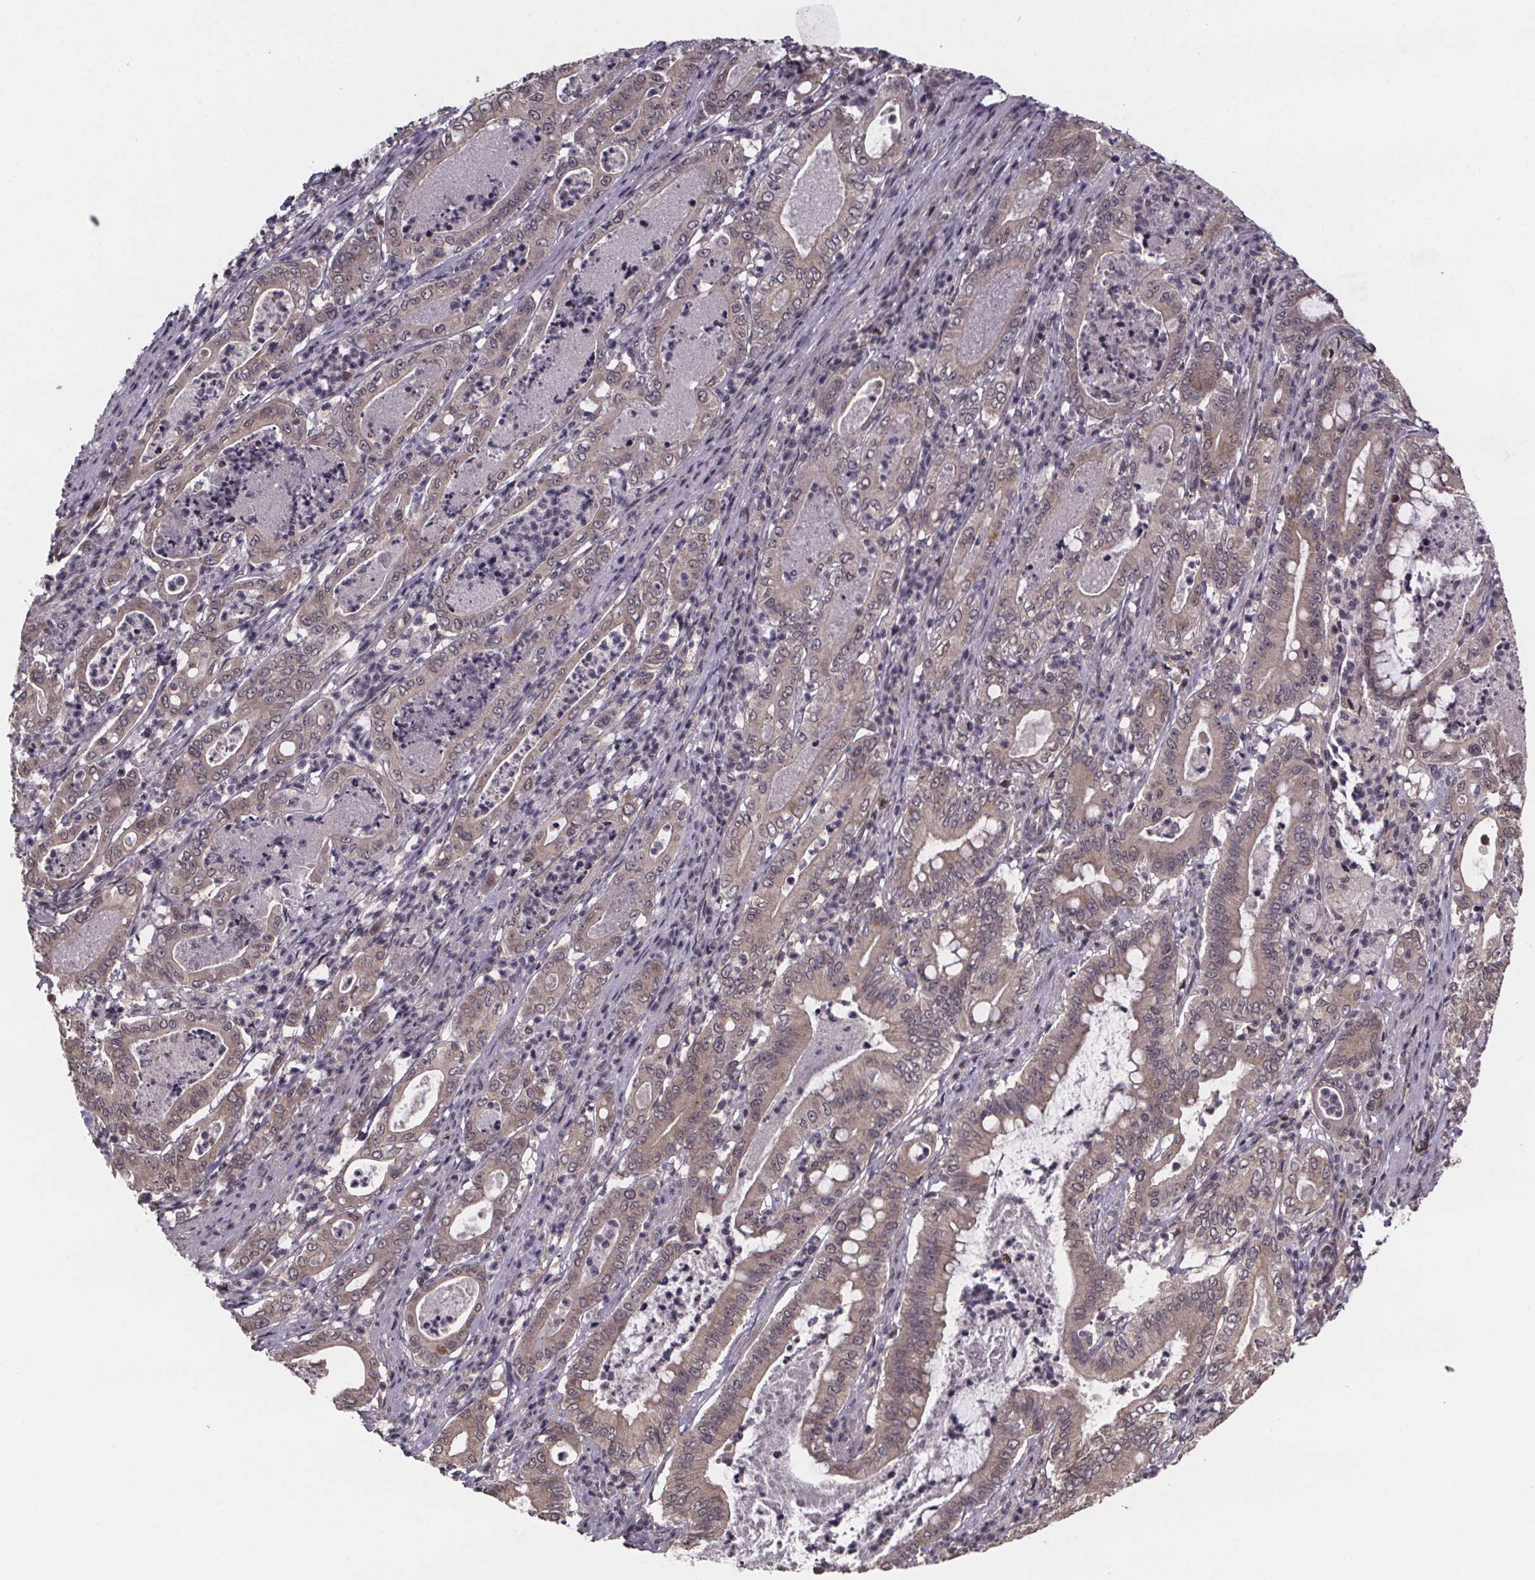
{"staining": {"intensity": "weak", "quantity": ">75%", "location": "cytoplasmic/membranous"}, "tissue": "pancreatic cancer", "cell_type": "Tumor cells", "image_type": "cancer", "snomed": [{"axis": "morphology", "description": "Adenocarcinoma, NOS"}, {"axis": "topography", "description": "Pancreas"}], "caption": "Pancreatic cancer (adenocarcinoma) stained for a protein shows weak cytoplasmic/membranous positivity in tumor cells.", "gene": "SAT1", "patient": {"sex": "male", "age": 71}}